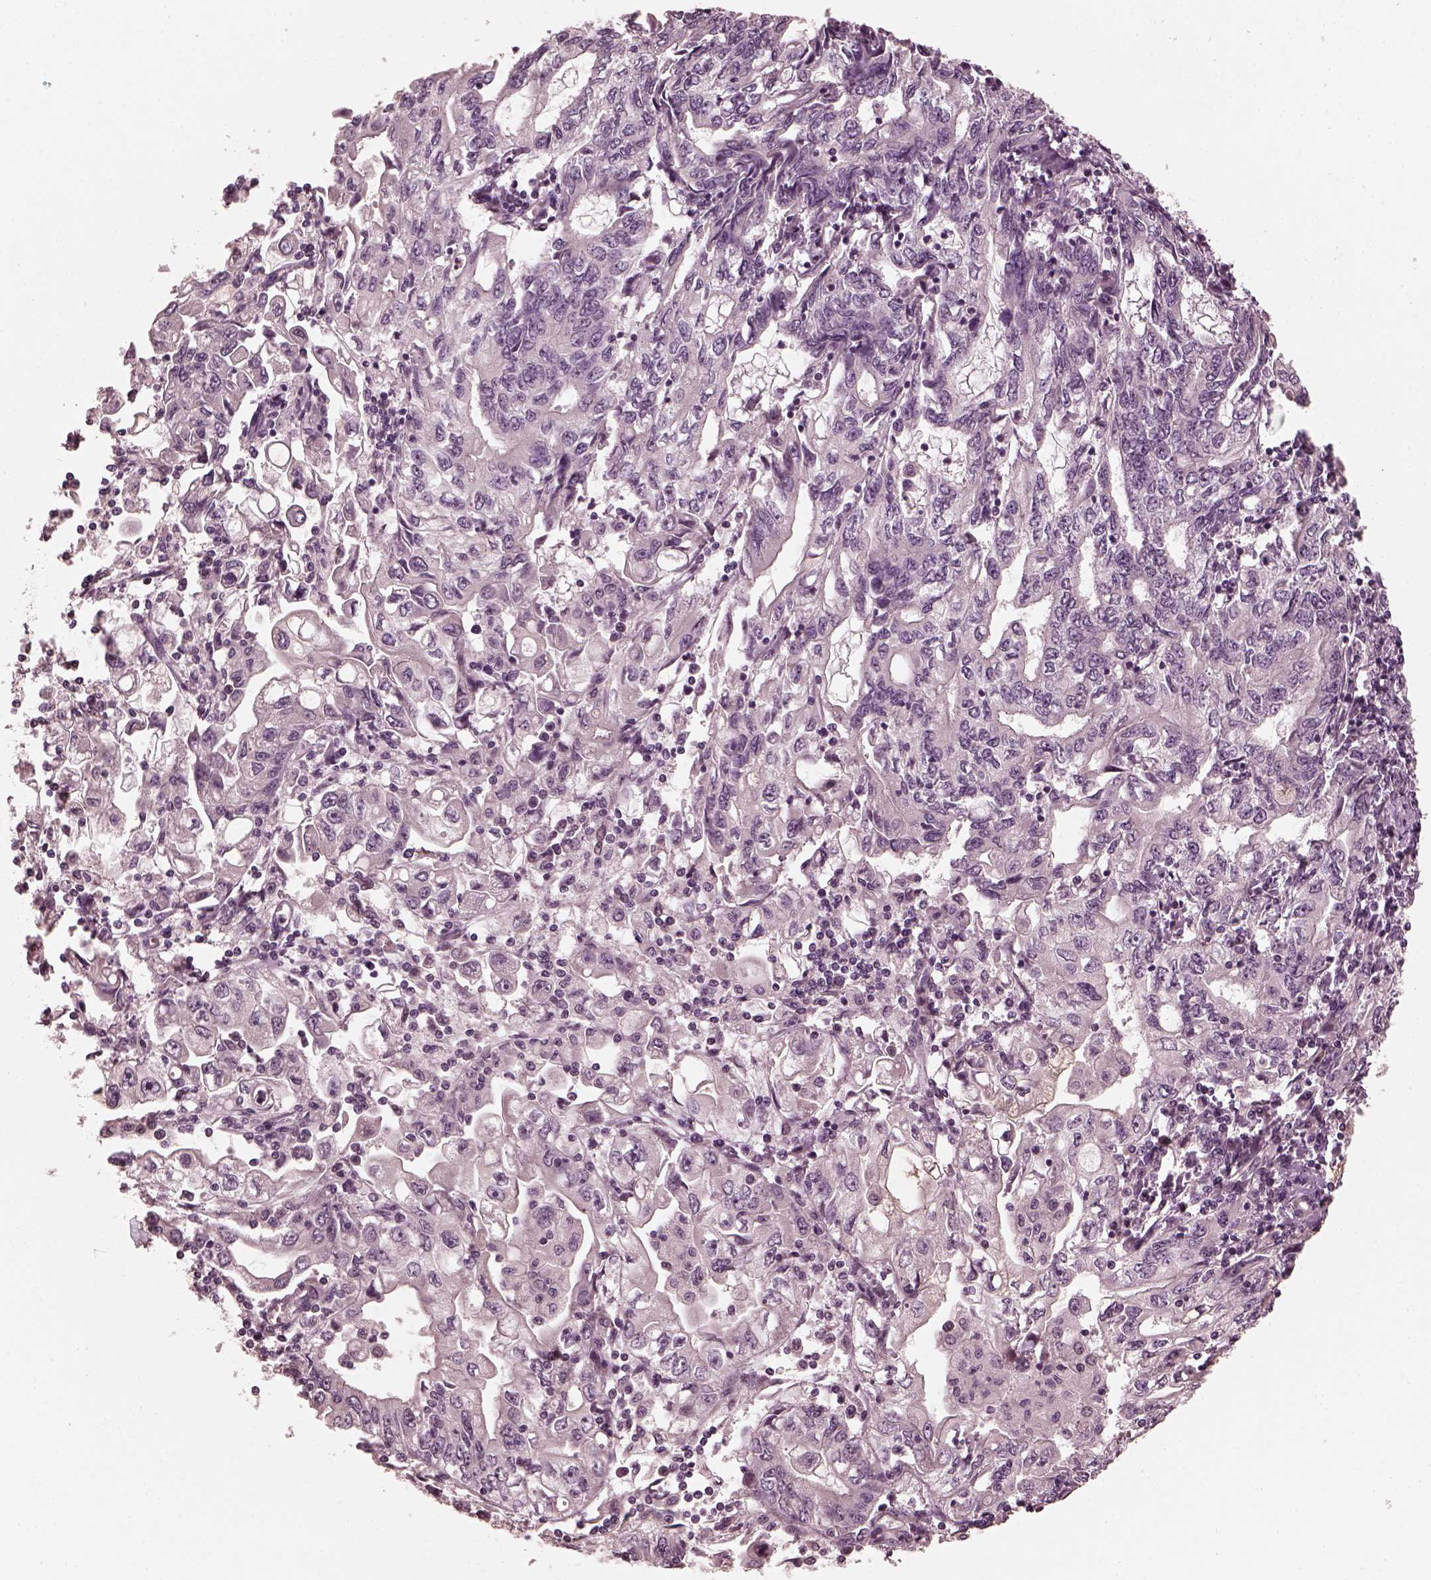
{"staining": {"intensity": "negative", "quantity": "none", "location": "none"}, "tissue": "stomach cancer", "cell_type": "Tumor cells", "image_type": "cancer", "snomed": [{"axis": "morphology", "description": "Adenocarcinoma, NOS"}, {"axis": "topography", "description": "Stomach, lower"}], "caption": "This micrograph is of stomach cancer stained with IHC to label a protein in brown with the nuclei are counter-stained blue. There is no expression in tumor cells.", "gene": "RGS7", "patient": {"sex": "female", "age": 72}}